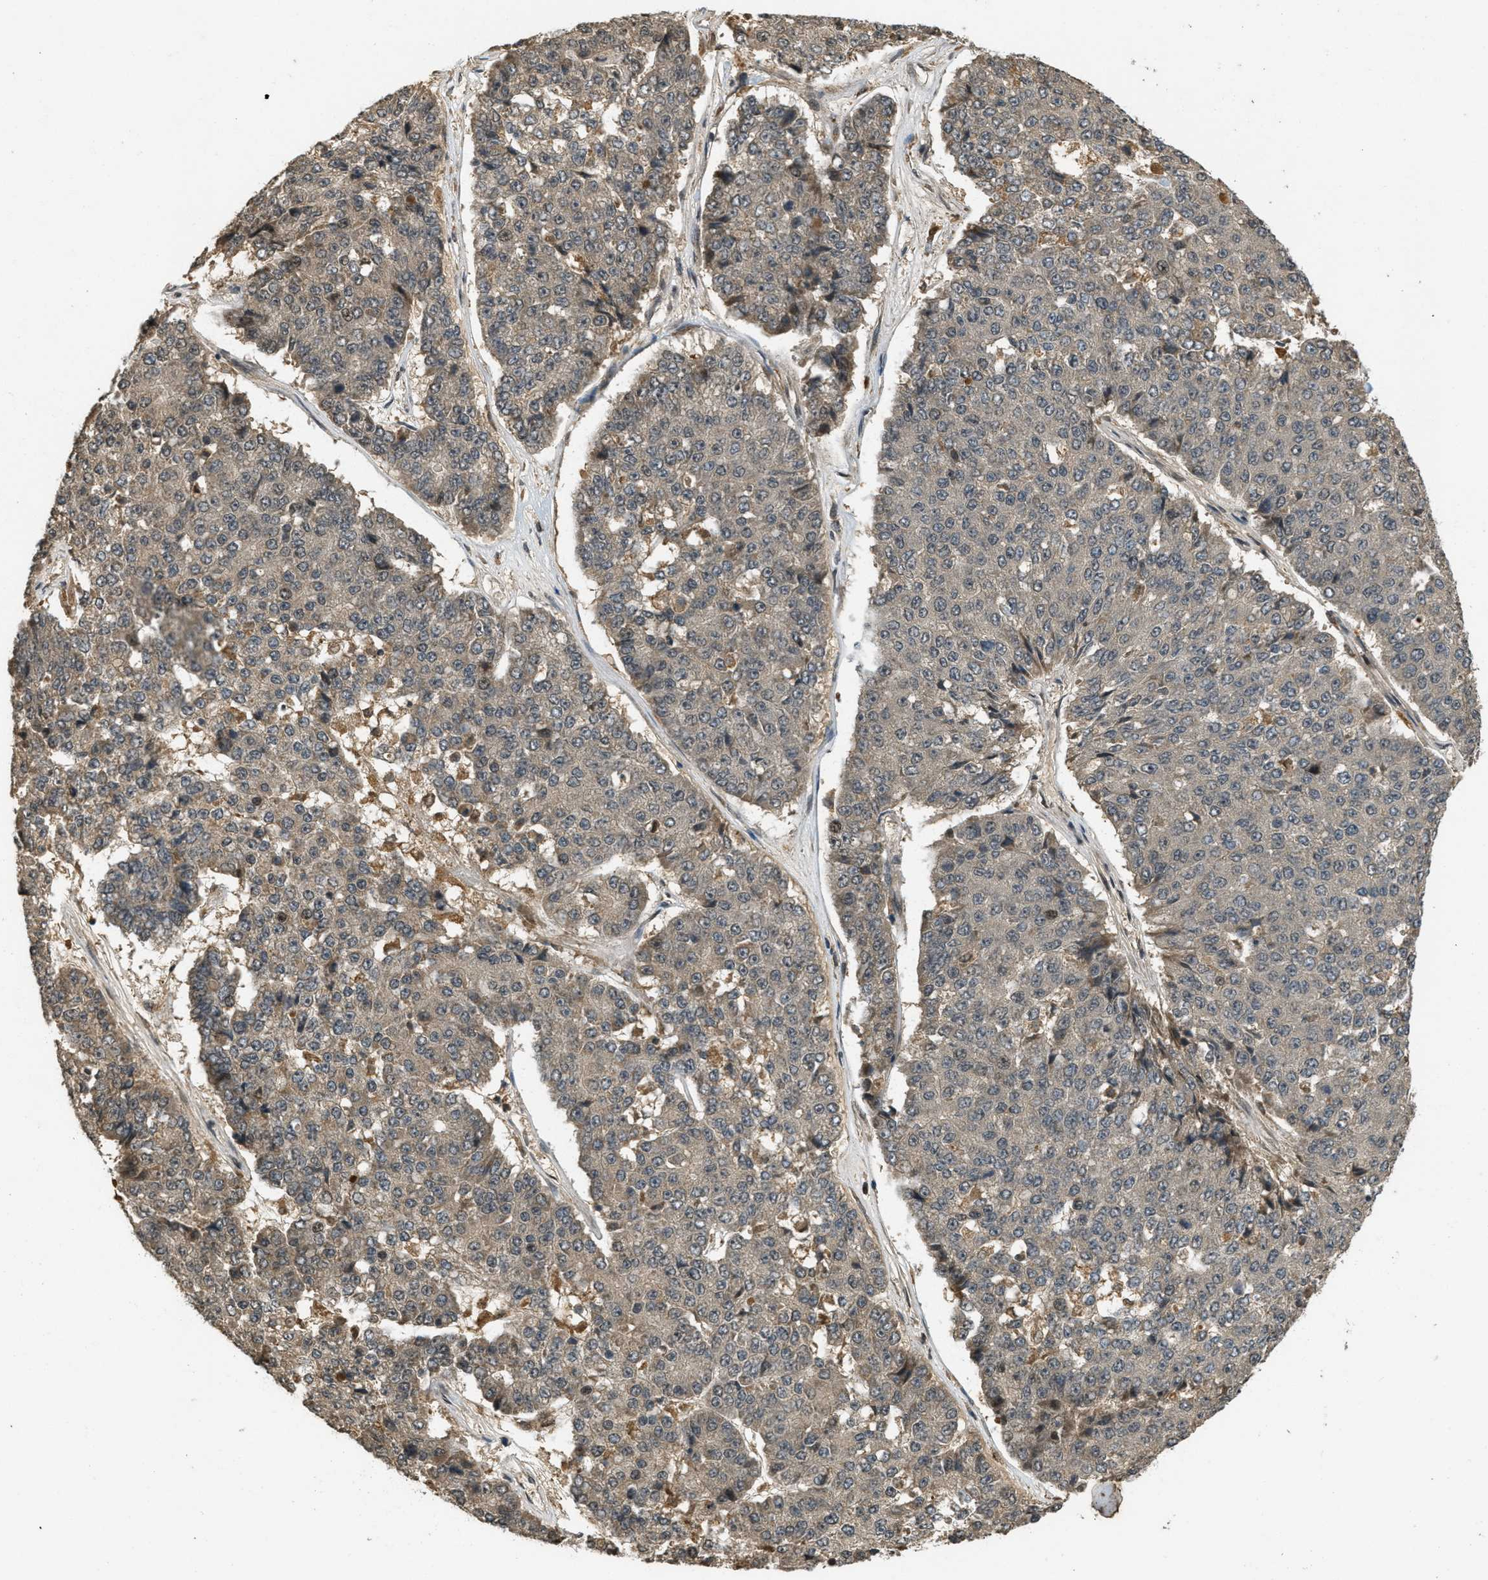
{"staining": {"intensity": "weak", "quantity": ">75%", "location": "cytoplasmic/membranous"}, "tissue": "pancreatic cancer", "cell_type": "Tumor cells", "image_type": "cancer", "snomed": [{"axis": "morphology", "description": "Adenocarcinoma, NOS"}, {"axis": "topography", "description": "Pancreas"}], "caption": "Immunohistochemistry (IHC) of pancreatic cancer (adenocarcinoma) shows low levels of weak cytoplasmic/membranous positivity in approximately >75% of tumor cells.", "gene": "ATG7", "patient": {"sex": "male", "age": 50}}